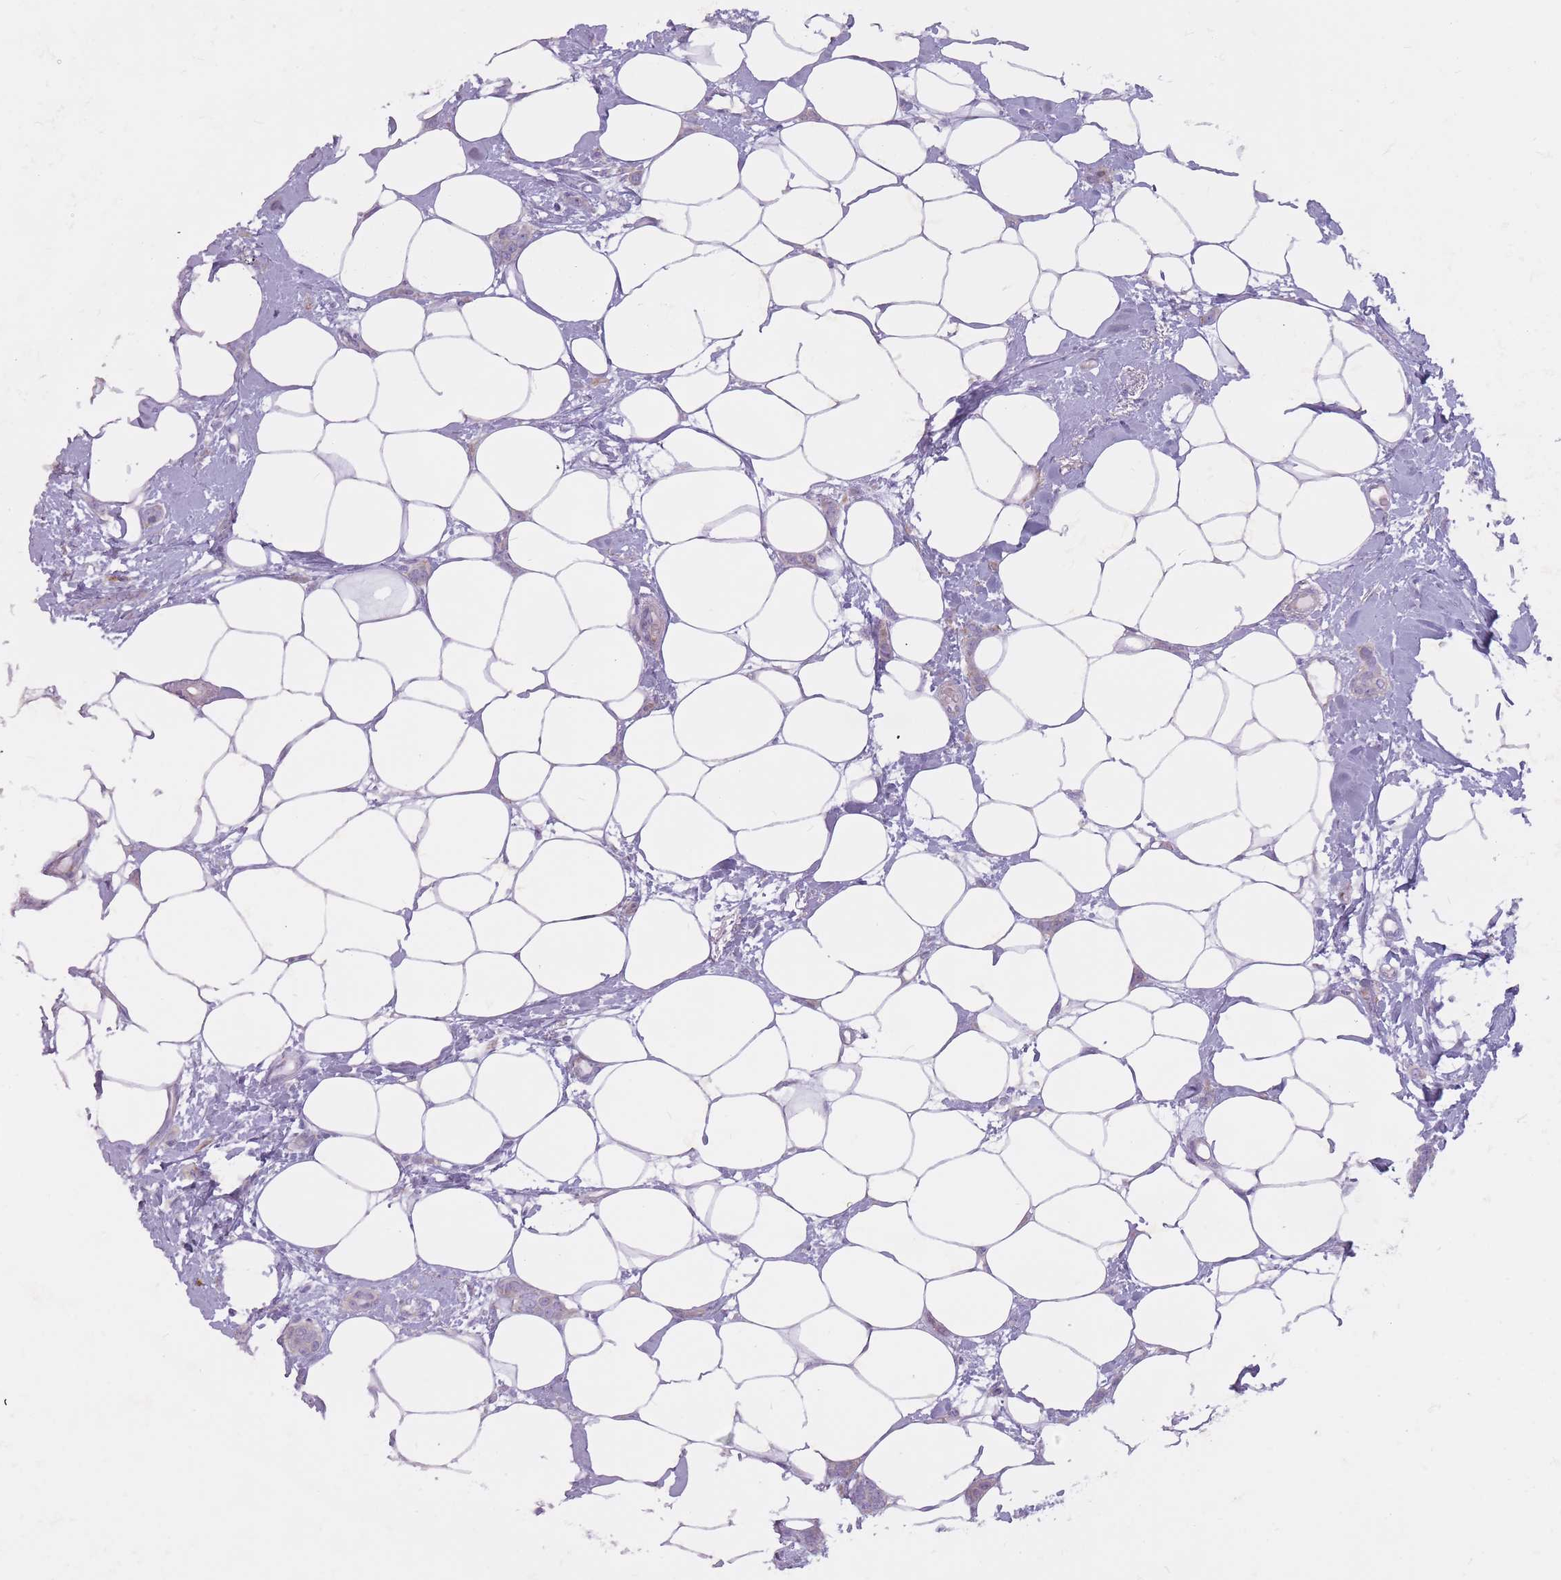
{"staining": {"intensity": "negative", "quantity": "none", "location": "none"}, "tissue": "breast cancer", "cell_type": "Tumor cells", "image_type": "cancer", "snomed": [{"axis": "morphology", "description": "Duct carcinoma"}, {"axis": "topography", "description": "Breast"}], "caption": "Protein analysis of invasive ductal carcinoma (breast) demonstrates no significant staining in tumor cells.", "gene": "RPL18", "patient": {"sex": "female", "age": 72}}